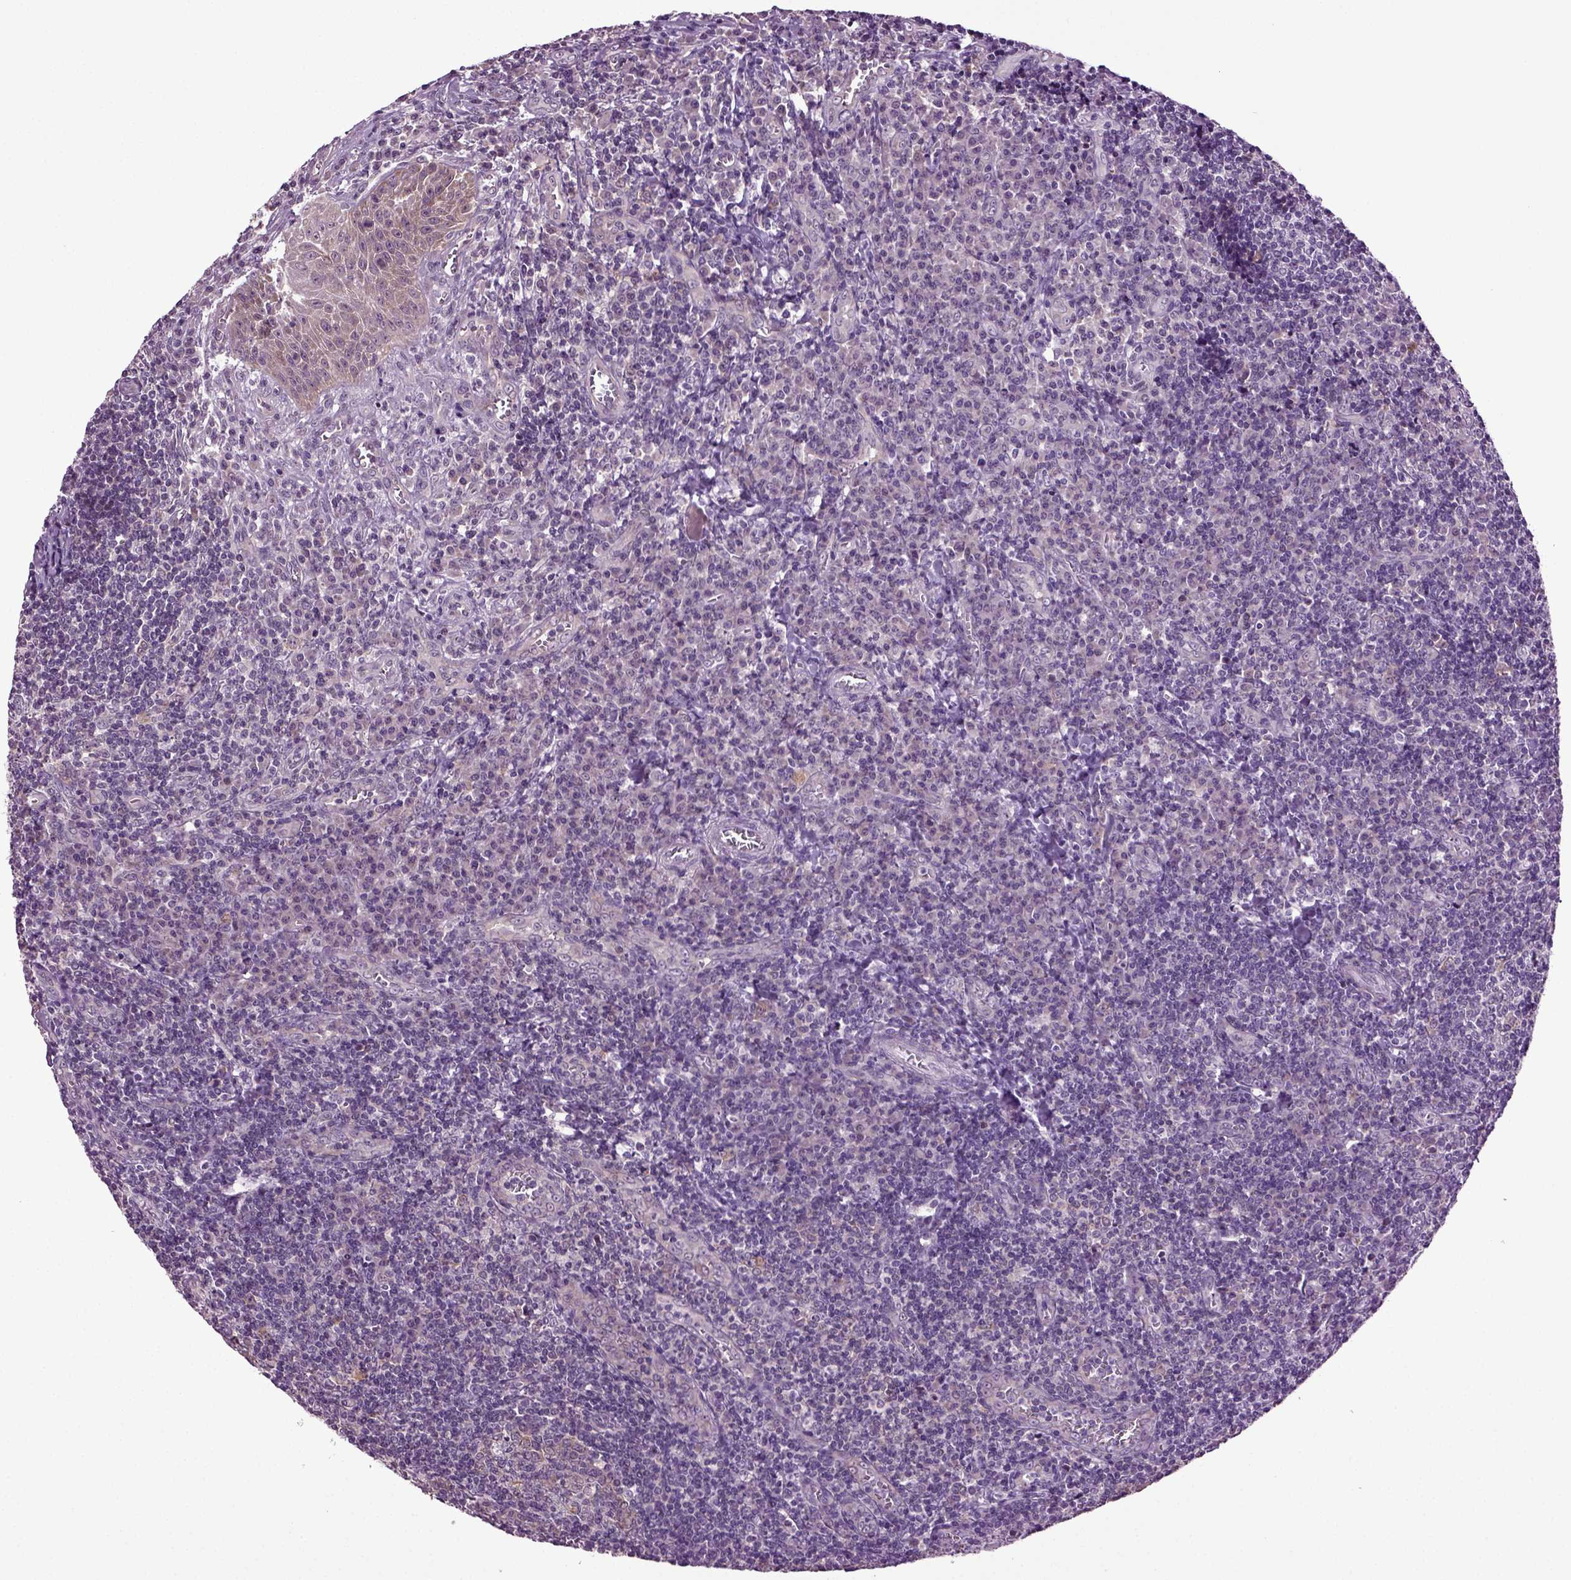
{"staining": {"intensity": "weak", "quantity": "<25%", "location": "cytoplasmic/membranous"}, "tissue": "tonsil", "cell_type": "Germinal center cells", "image_type": "normal", "snomed": [{"axis": "morphology", "description": "Normal tissue, NOS"}, {"axis": "topography", "description": "Tonsil"}], "caption": "Protein analysis of unremarkable tonsil demonstrates no significant expression in germinal center cells. The staining was performed using DAB (3,3'-diaminobenzidine) to visualize the protein expression in brown, while the nuclei were stained in blue with hematoxylin (Magnification: 20x).", "gene": "PLCH2", "patient": {"sex": "male", "age": 33}}